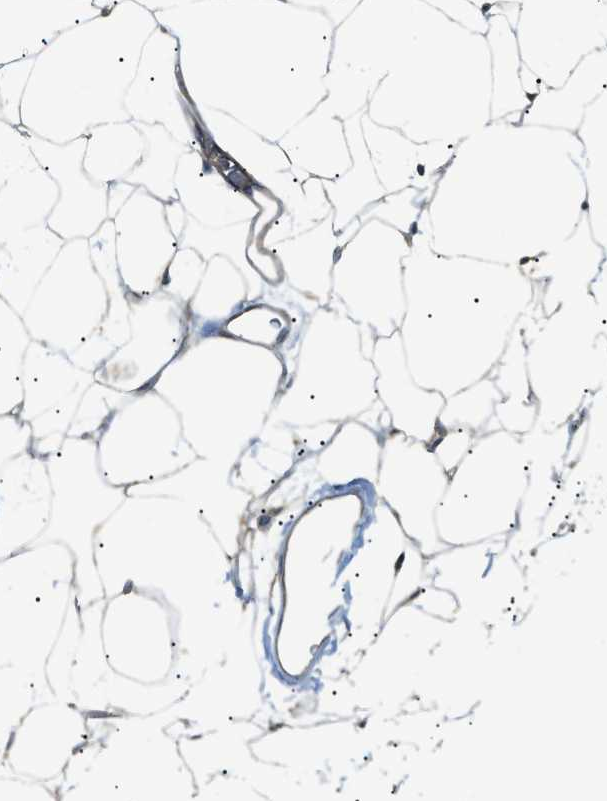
{"staining": {"intensity": "weak", "quantity": ">75%", "location": "cytoplasmic/membranous"}, "tissue": "adipose tissue", "cell_type": "Adipocytes", "image_type": "normal", "snomed": [{"axis": "morphology", "description": "Normal tissue, NOS"}, {"axis": "topography", "description": "Breast"}, {"axis": "topography", "description": "Soft tissue"}], "caption": "Weak cytoplasmic/membranous expression for a protein is present in approximately >75% of adipocytes of normal adipose tissue using IHC.", "gene": "LPIN2", "patient": {"sex": "female", "age": 75}}